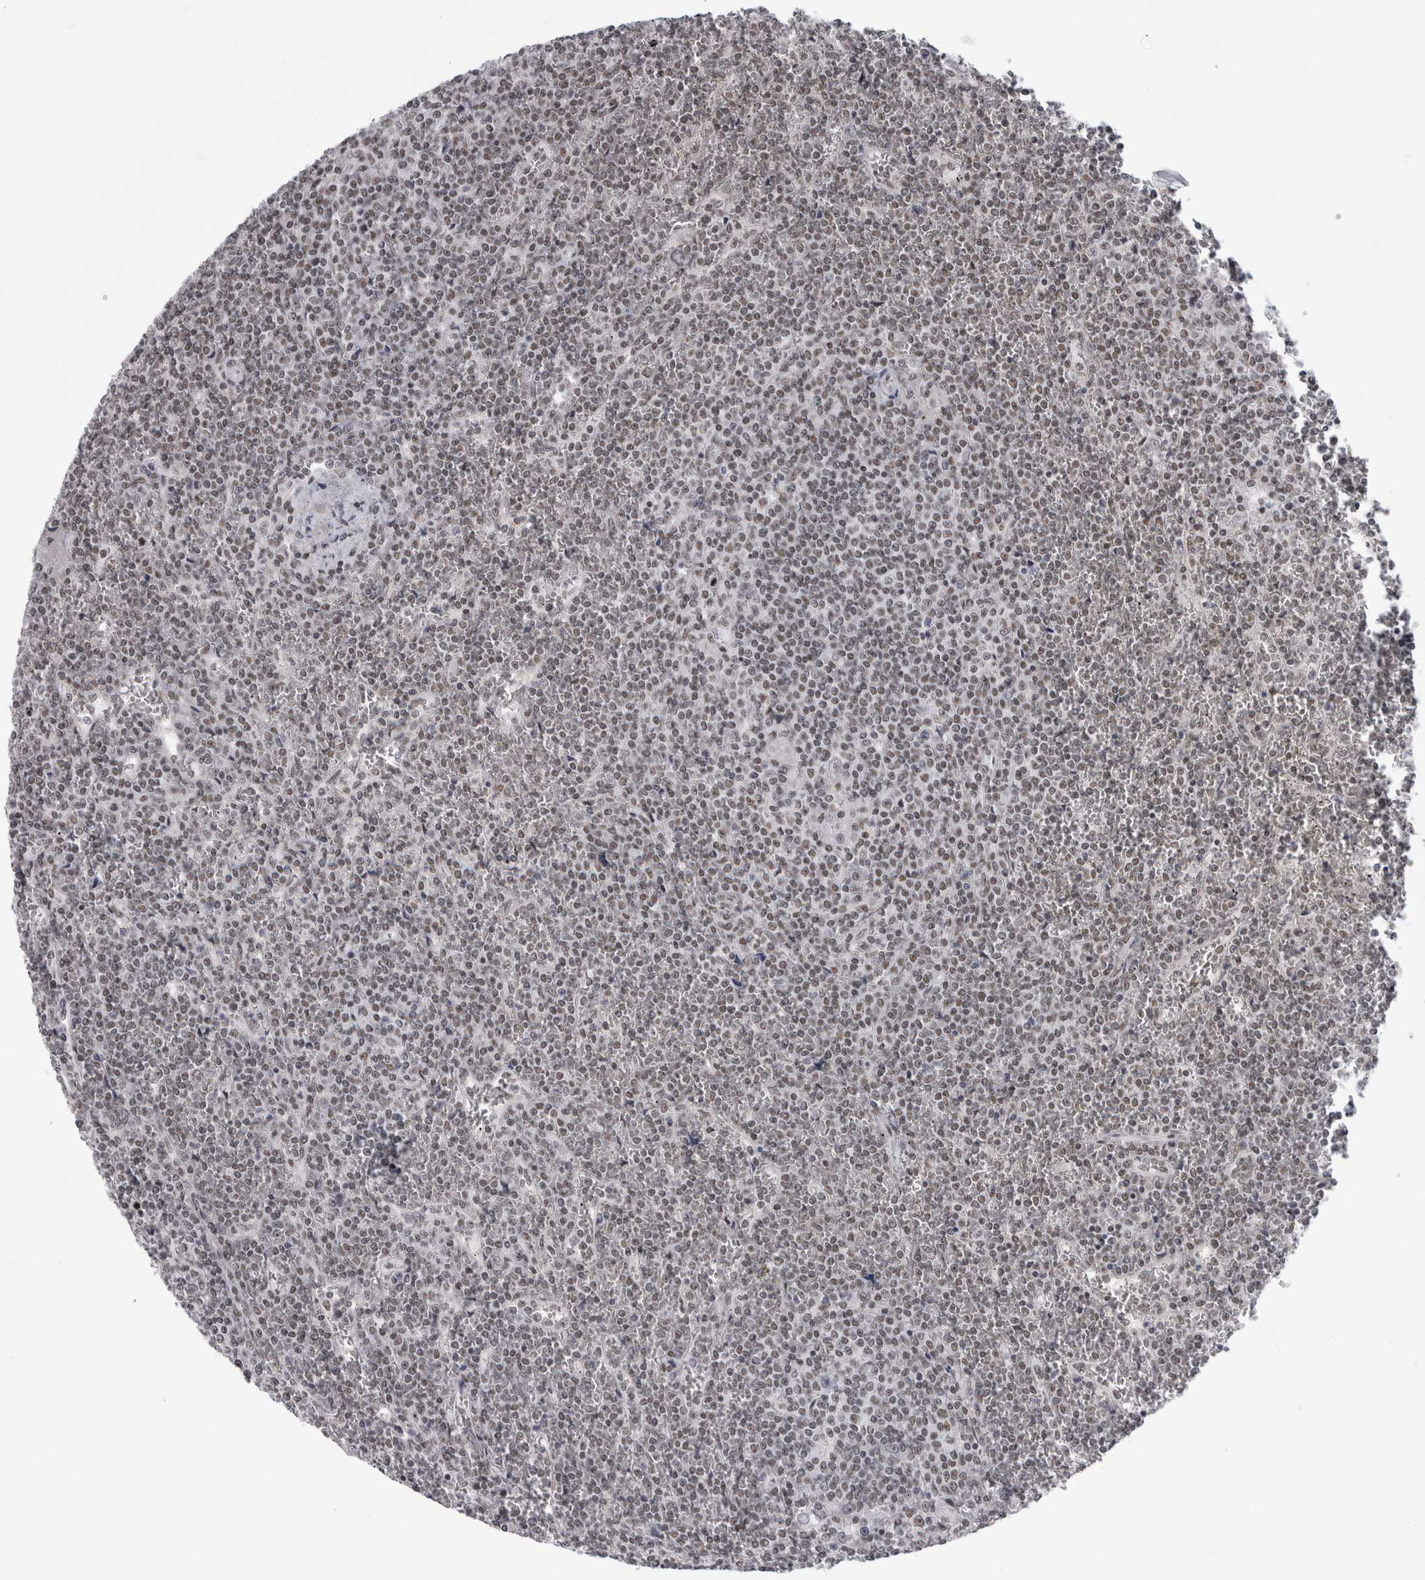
{"staining": {"intensity": "weak", "quantity": "<25%", "location": "nuclear"}, "tissue": "lymphoma", "cell_type": "Tumor cells", "image_type": "cancer", "snomed": [{"axis": "morphology", "description": "Malignant lymphoma, non-Hodgkin's type, Low grade"}, {"axis": "topography", "description": "Spleen"}], "caption": "A high-resolution image shows immunohistochemistry staining of malignant lymphoma, non-Hodgkin's type (low-grade), which exhibits no significant staining in tumor cells.", "gene": "ARID4B", "patient": {"sex": "female", "age": 19}}